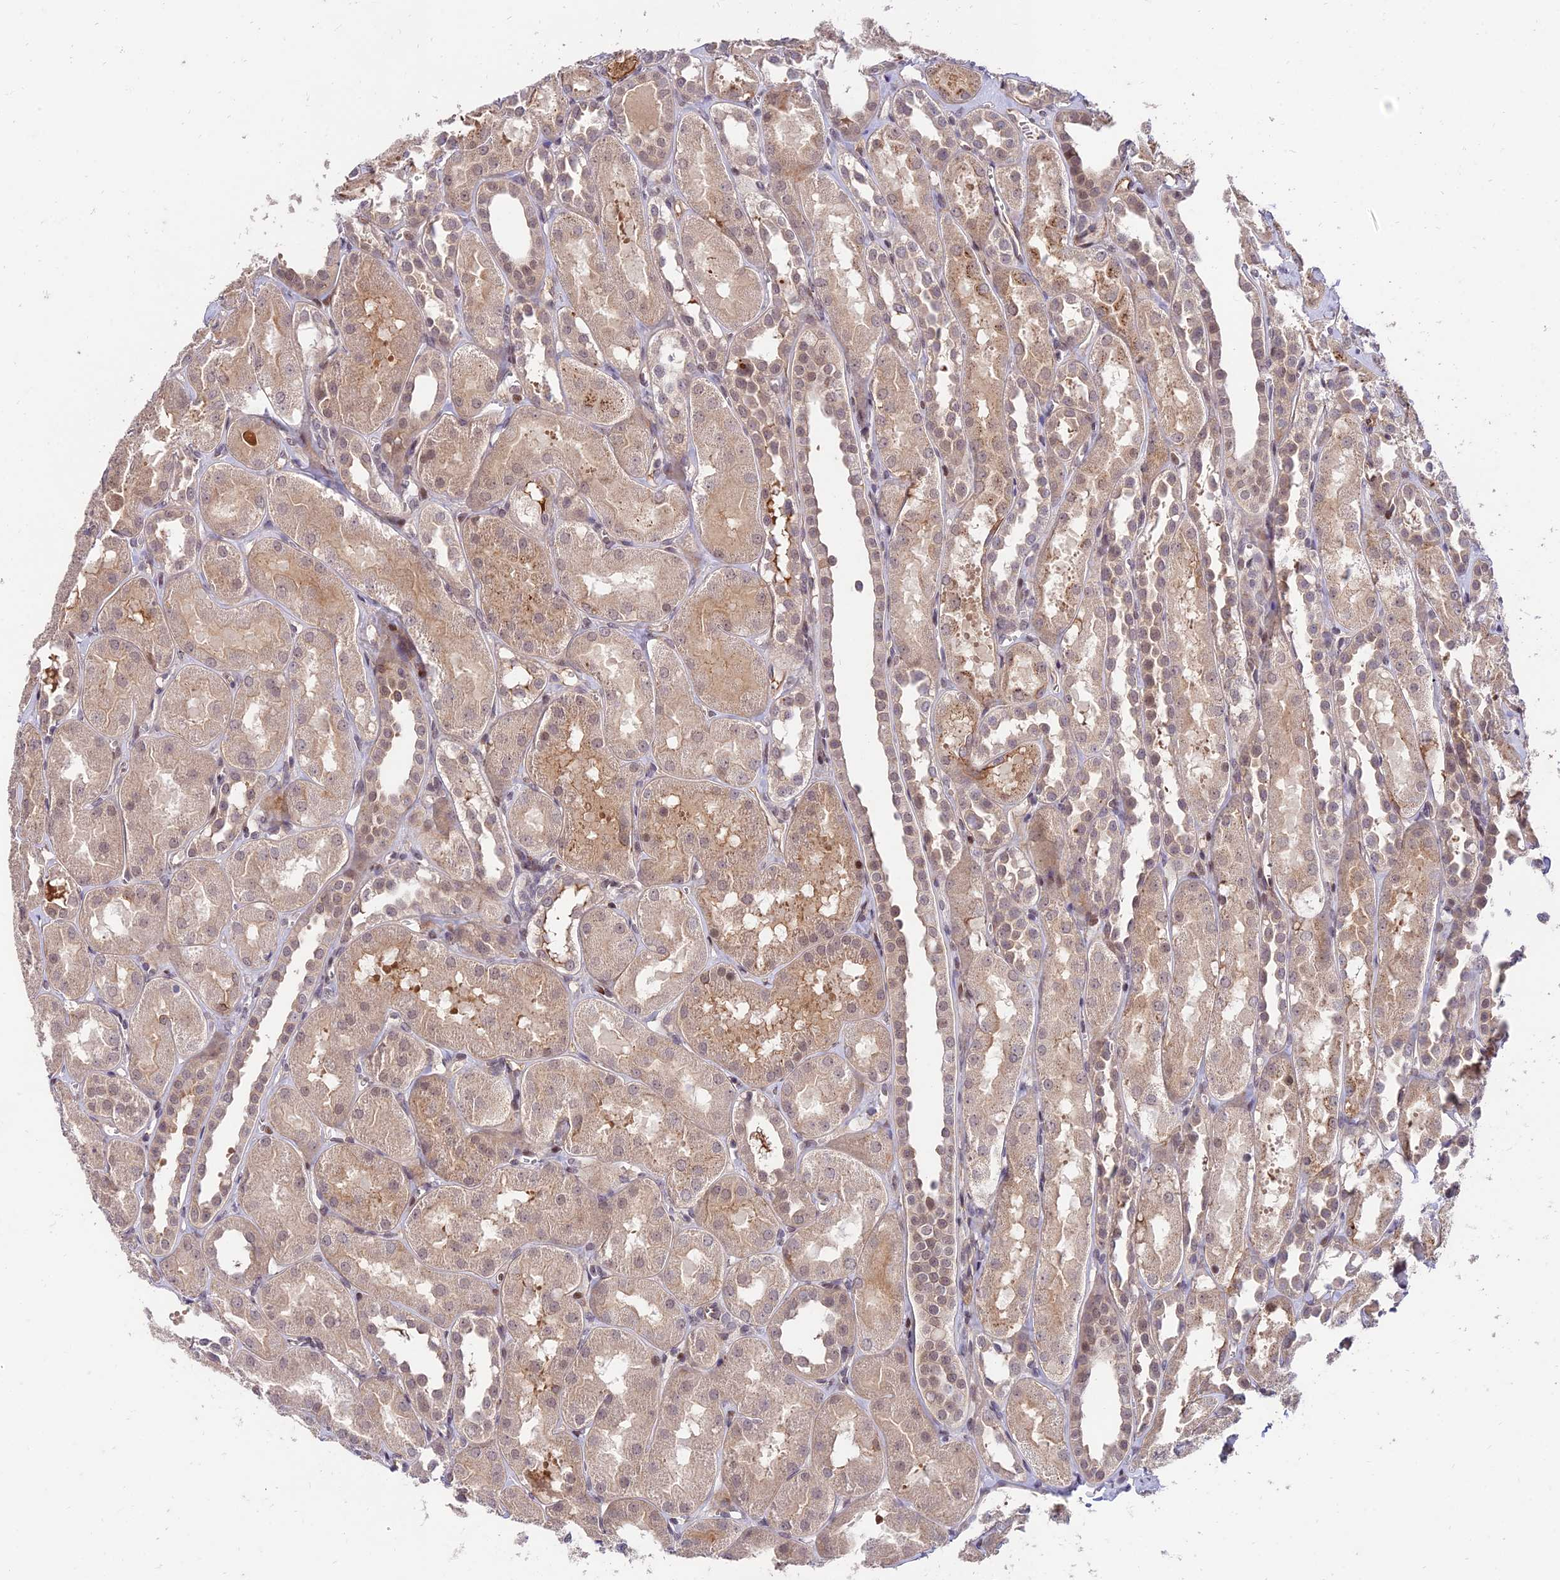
{"staining": {"intensity": "moderate", "quantity": "25%-75%", "location": "cytoplasmic/membranous,nuclear"}, "tissue": "kidney", "cell_type": "Cells in glomeruli", "image_type": "normal", "snomed": [{"axis": "morphology", "description": "Normal tissue, NOS"}, {"axis": "topography", "description": "Kidney"}, {"axis": "topography", "description": "Urinary bladder"}], "caption": "Immunohistochemical staining of unremarkable human kidney reveals medium levels of moderate cytoplasmic/membranous,nuclear staining in about 25%-75% of cells in glomeruli.", "gene": "ZNF85", "patient": {"sex": "male", "age": 16}}